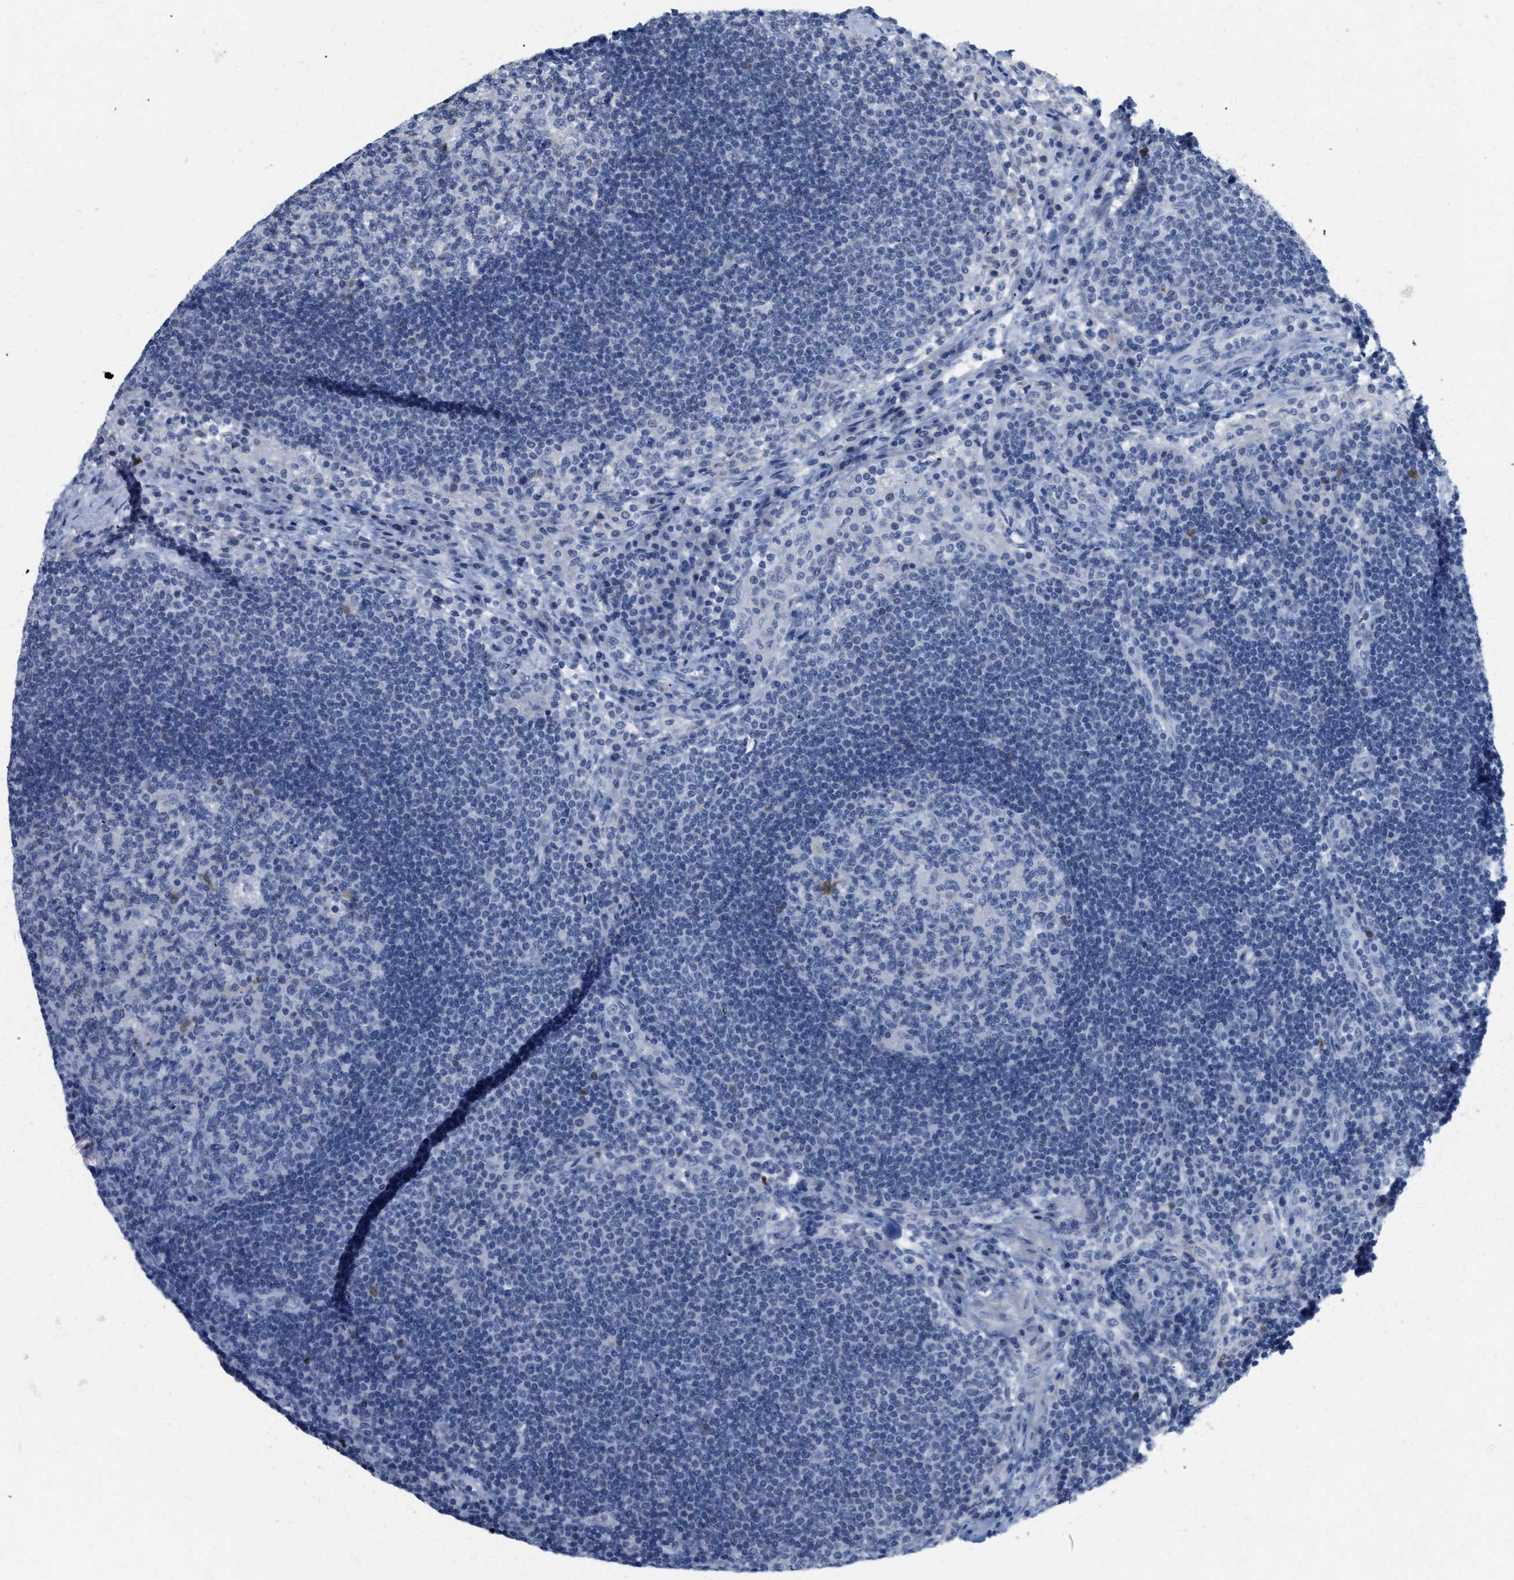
{"staining": {"intensity": "moderate", "quantity": "<25%", "location": "cytoplasmic/membranous"}, "tissue": "lymph node", "cell_type": "Germinal center cells", "image_type": "normal", "snomed": [{"axis": "morphology", "description": "Normal tissue, NOS"}, {"axis": "topography", "description": "Lymph node"}], "caption": "Immunohistochemical staining of benign lymph node shows moderate cytoplasmic/membranous protein staining in approximately <25% of germinal center cells. Immunohistochemistry (ihc) stains the protein of interest in brown and the nuclei are stained blue.", "gene": "CRYM", "patient": {"sex": "female", "age": 53}}